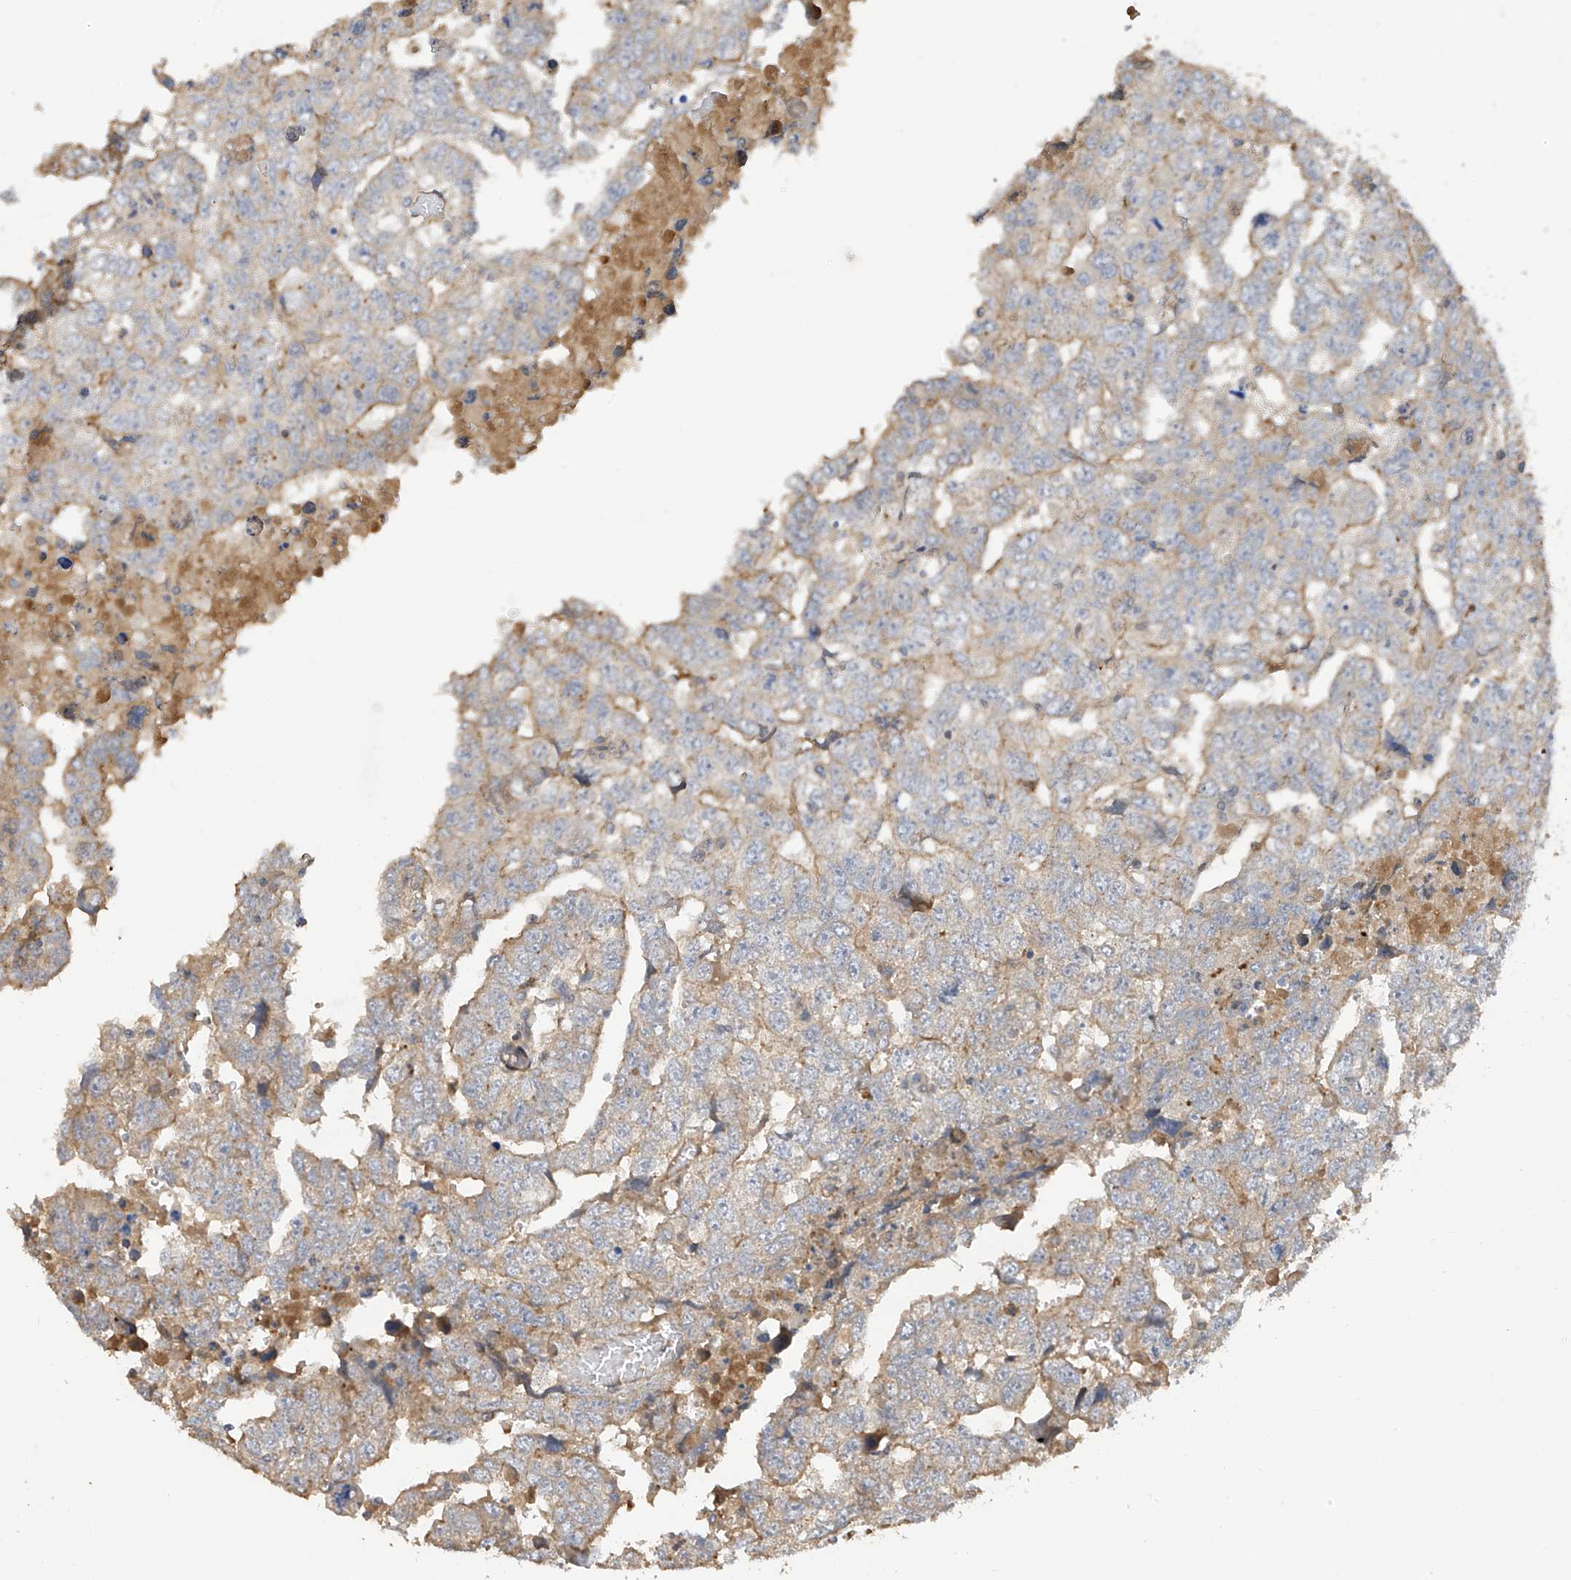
{"staining": {"intensity": "weak", "quantity": "25%-75%", "location": "cytoplasmic/membranous"}, "tissue": "testis cancer", "cell_type": "Tumor cells", "image_type": "cancer", "snomed": [{"axis": "morphology", "description": "Carcinoma, Embryonal, NOS"}, {"axis": "topography", "description": "Testis"}], "caption": "Protein expression analysis of testis embryonal carcinoma reveals weak cytoplasmic/membranous expression in about 25%-75% of tumor cells.", "gene": "REC8", "patient": {"sex": "male", "age": 36}}